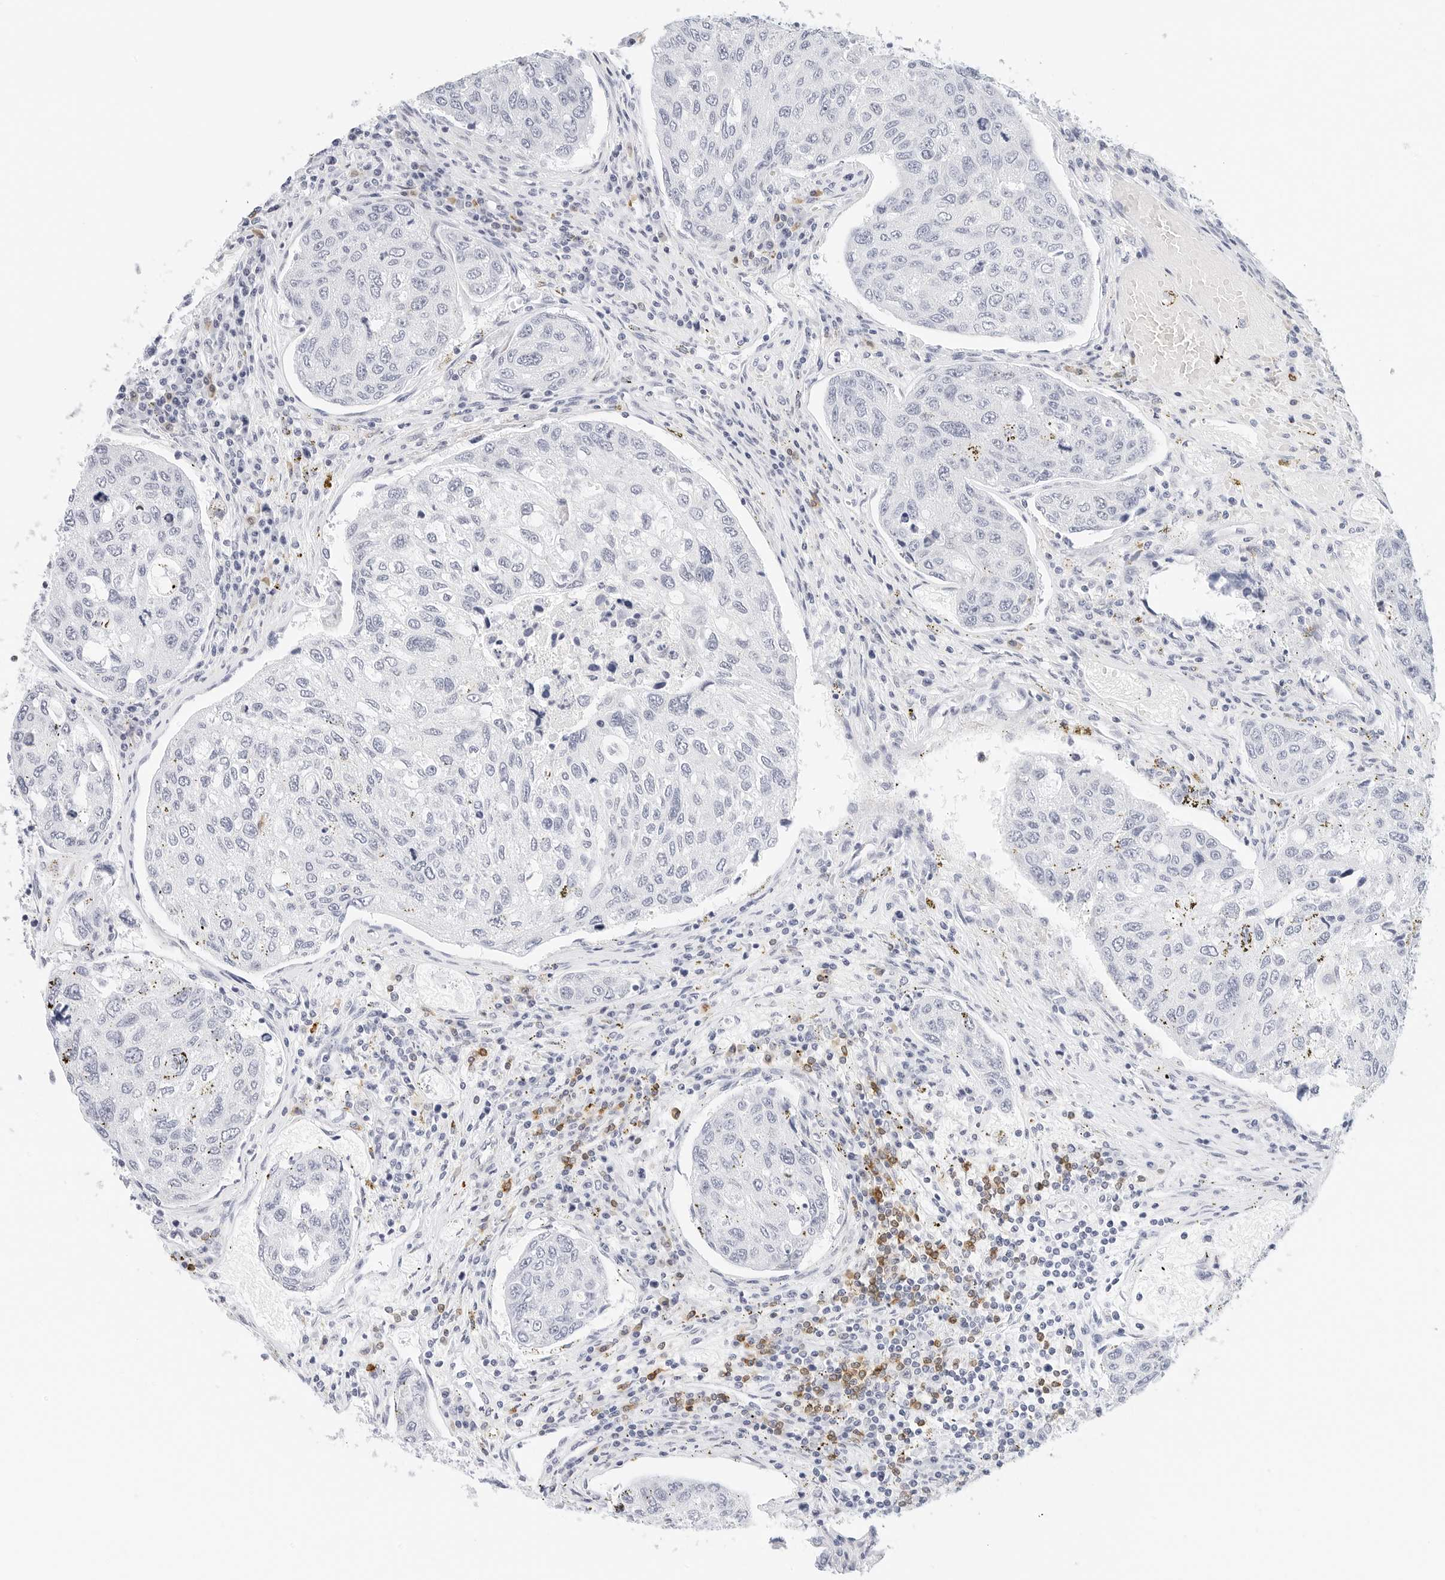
{"staining": {"intensity": "negative", "quantity": "none", "location": "none"}, "tissue": "urothelial cancer", "cell_type": "Tumor cells", "image_type": "cancer", "snomed": [{"axis": "morphology", "description": "Urothelial carcinoma, High grade"}, {"axis": "topography", "description": "Lymph node"}, {"axis": "topography", "description": "Urinary bladder"}], "caption": "The image shows no staining of tumor cells in urothelial cancer.", "gene": "CD22", "patient": {"sex": "male", "age": 51}}